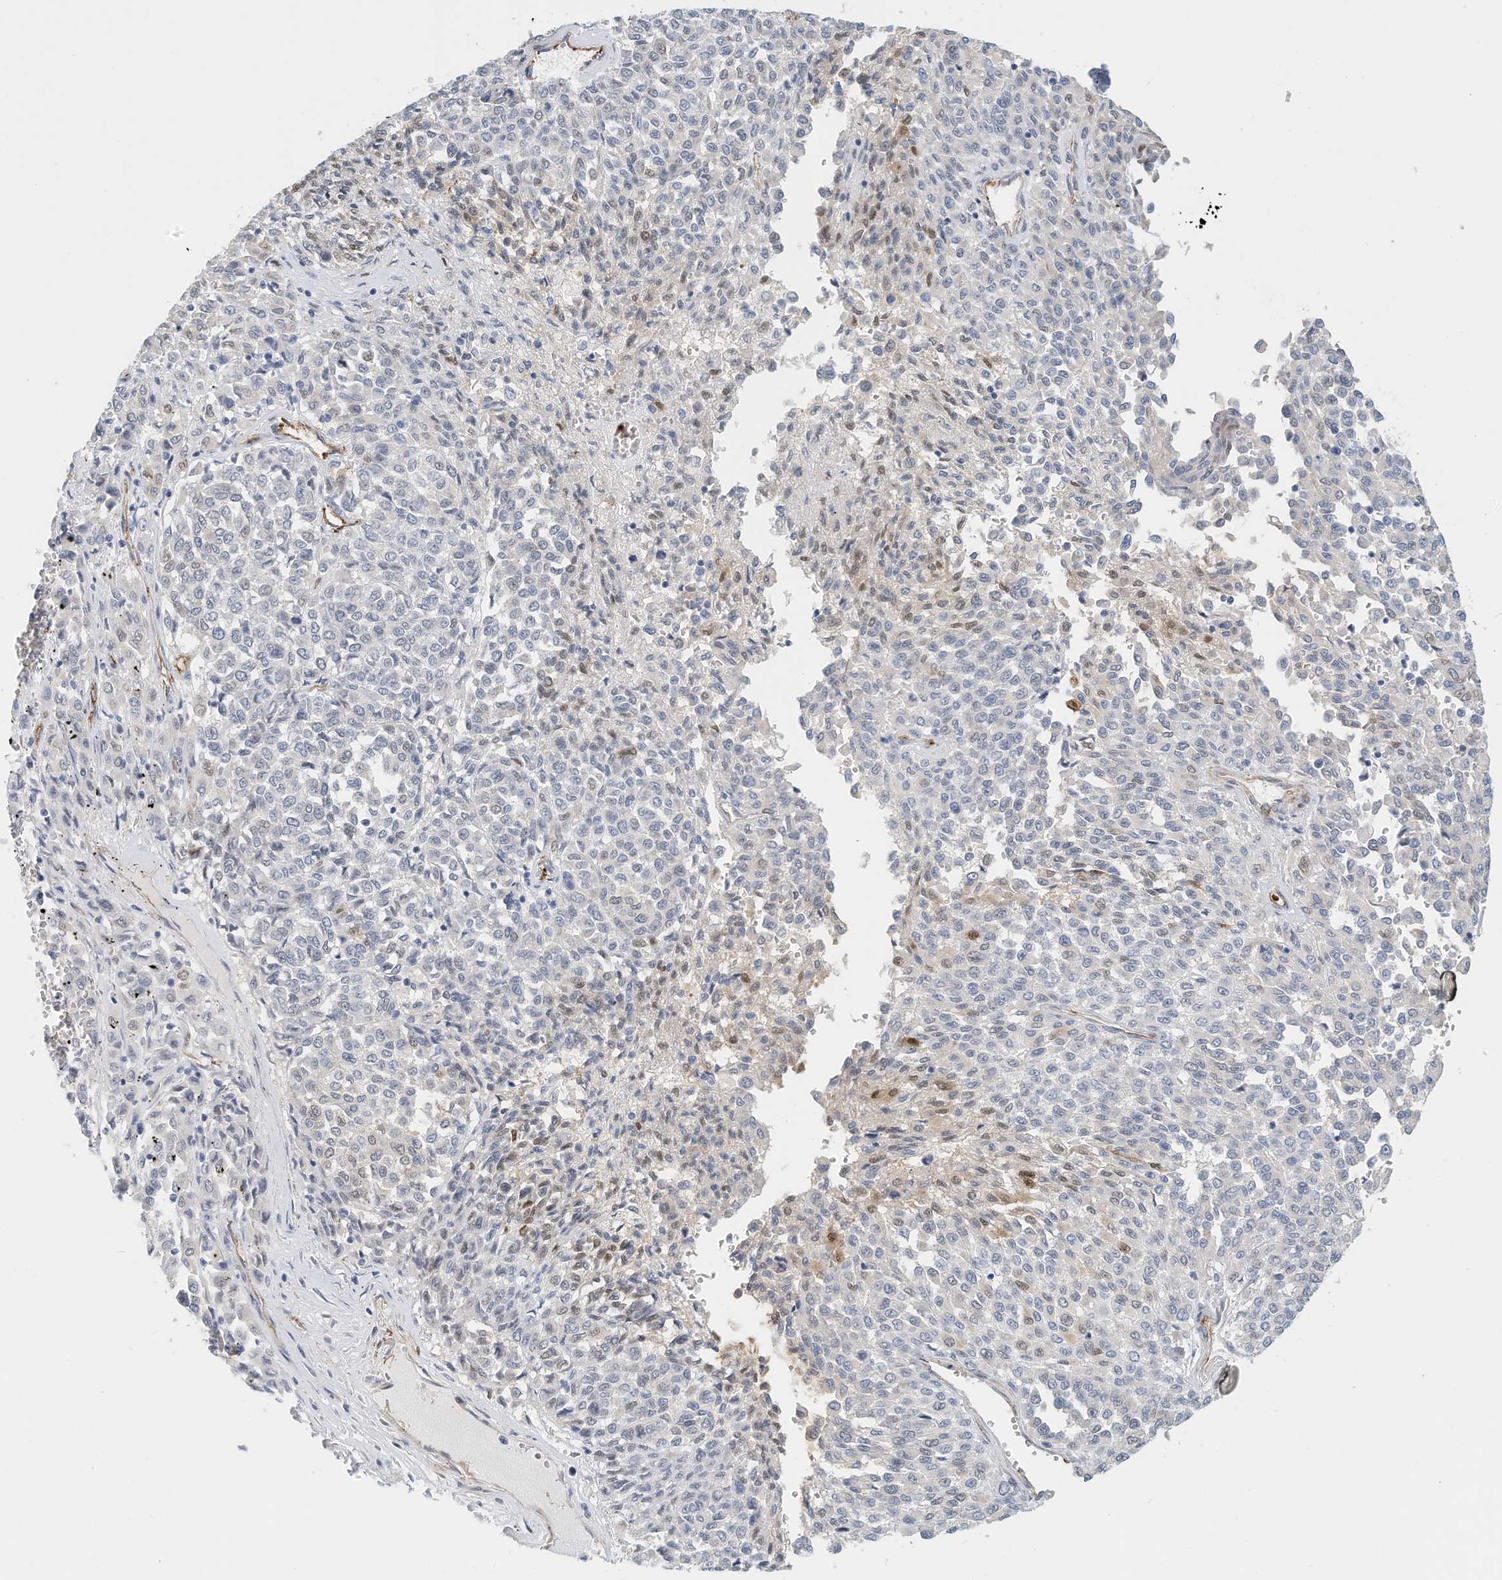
{"staining": {"intensity": "negative", "quantity": "none", "location": "none"}, "tissue": "melanoma", "cell_type": "Tumor cells", "image_type": "cancer", "snomed": [{"axis": "morphology", "description": "Malignant melanoma, Metastatic site"}, {"axis": "topography", "description": "Pancreas"}], "caption": "The image displays no significant staining in tumor cells of melanoma. (DAB (3,3'-diaminobenzidine) immunohistochemistry (IHC) visualized using brightfield microscopy, high magnification).", "gene": "ARHGAP28", "patient": {"sex": "female", "age": 30}}